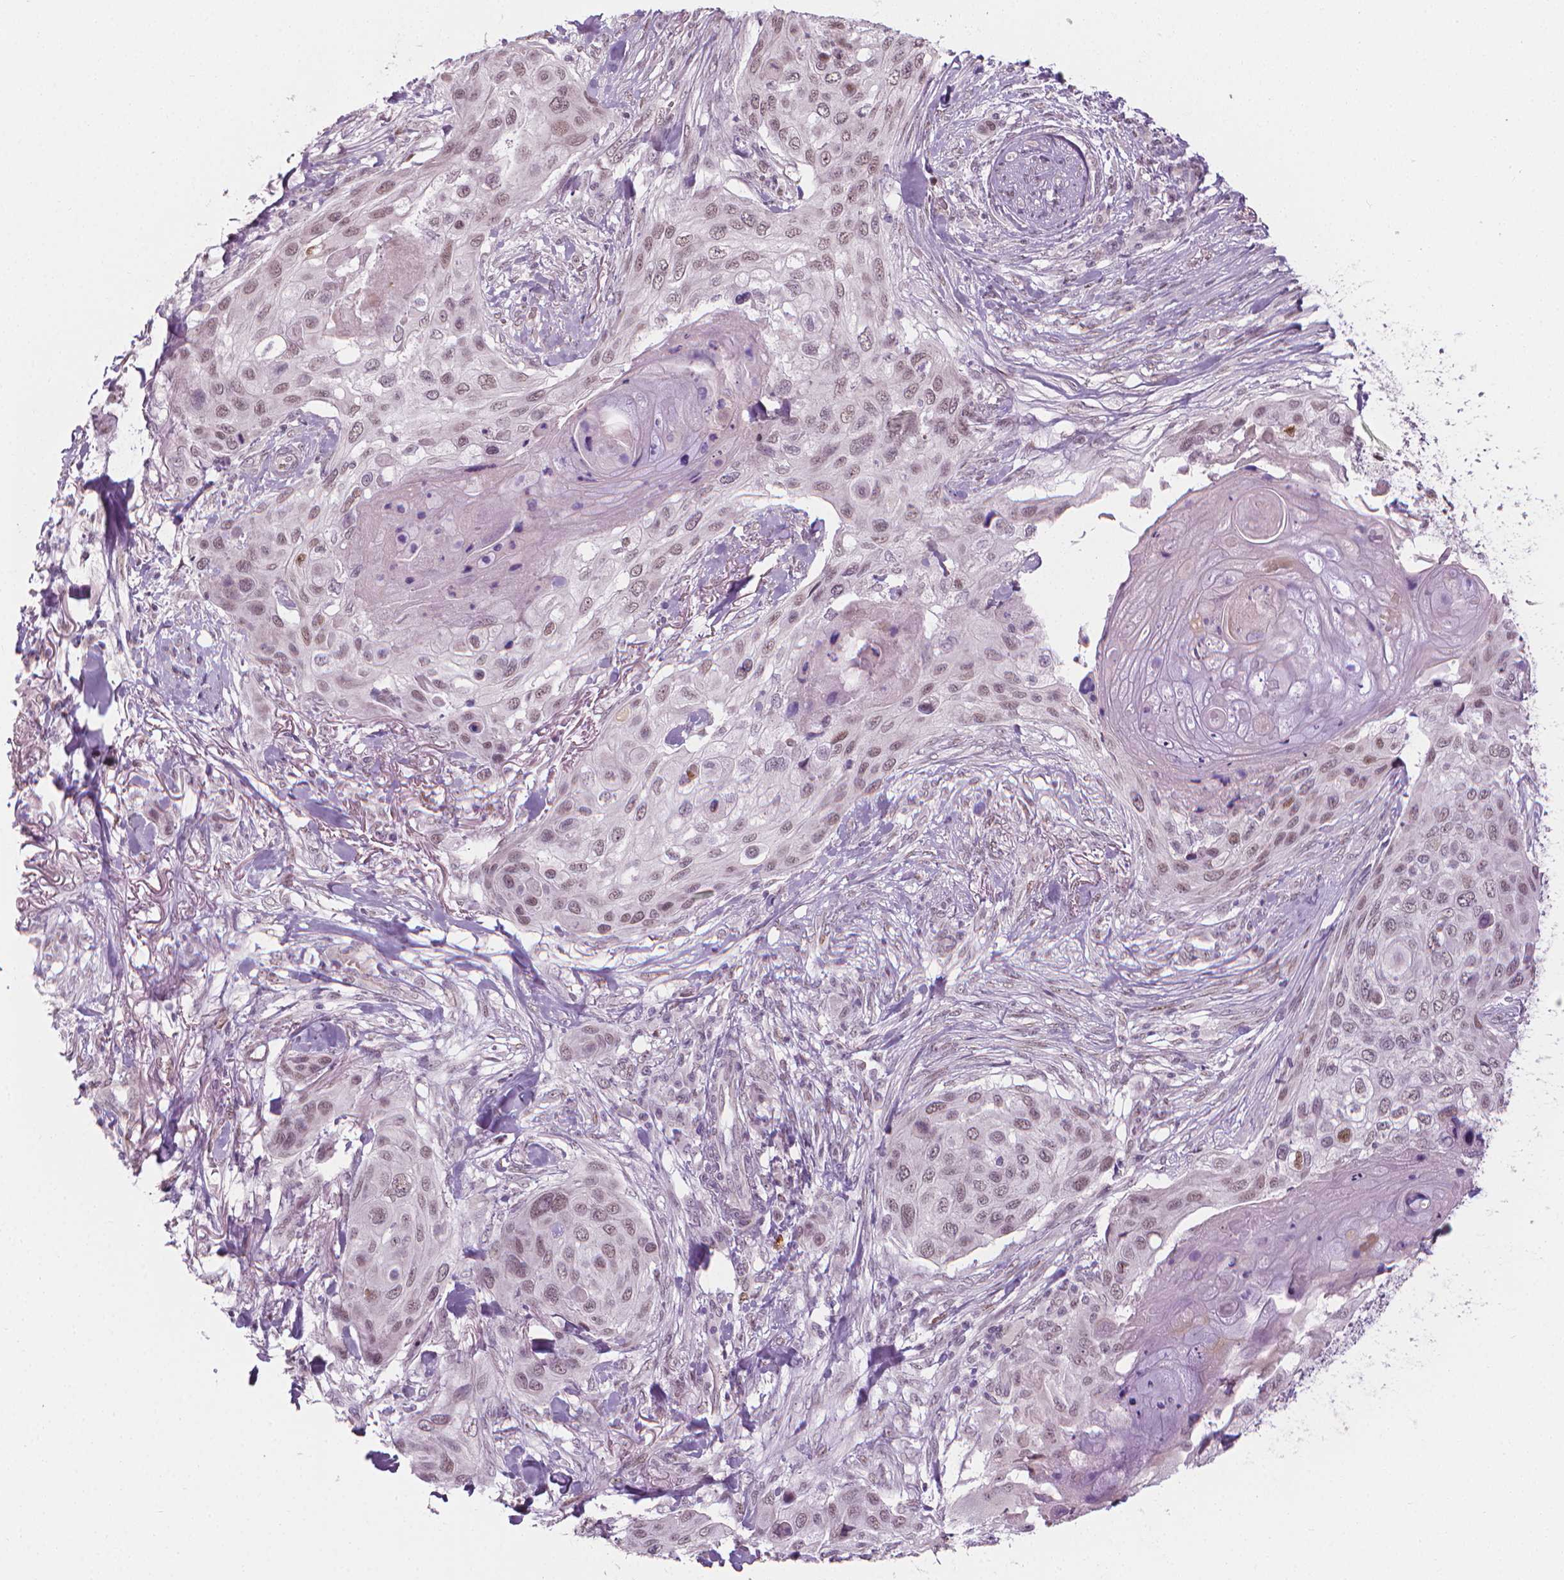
{"staining": {"intensity": "weak", "quantity": "25%-75%", "location": "nuclear"}, "tissue": "skin cancer", "cell_type": "Tumor cells", "image_type": "cancer", "snomed": [{"axis": "morphology", "description": "Squamous cell carcinoma, NOS"}, {"axis": "topography", "description": "Skin"}], "caption": "A high-resolution photomicrograph shows IHC staining of squamous cell carcinoma (skin), which reveals weak nuclear expression in approximately 25%-75% of tumor cells.", "gene": "CDKN1C", "patient": {"sex": "female", "age": 87}}